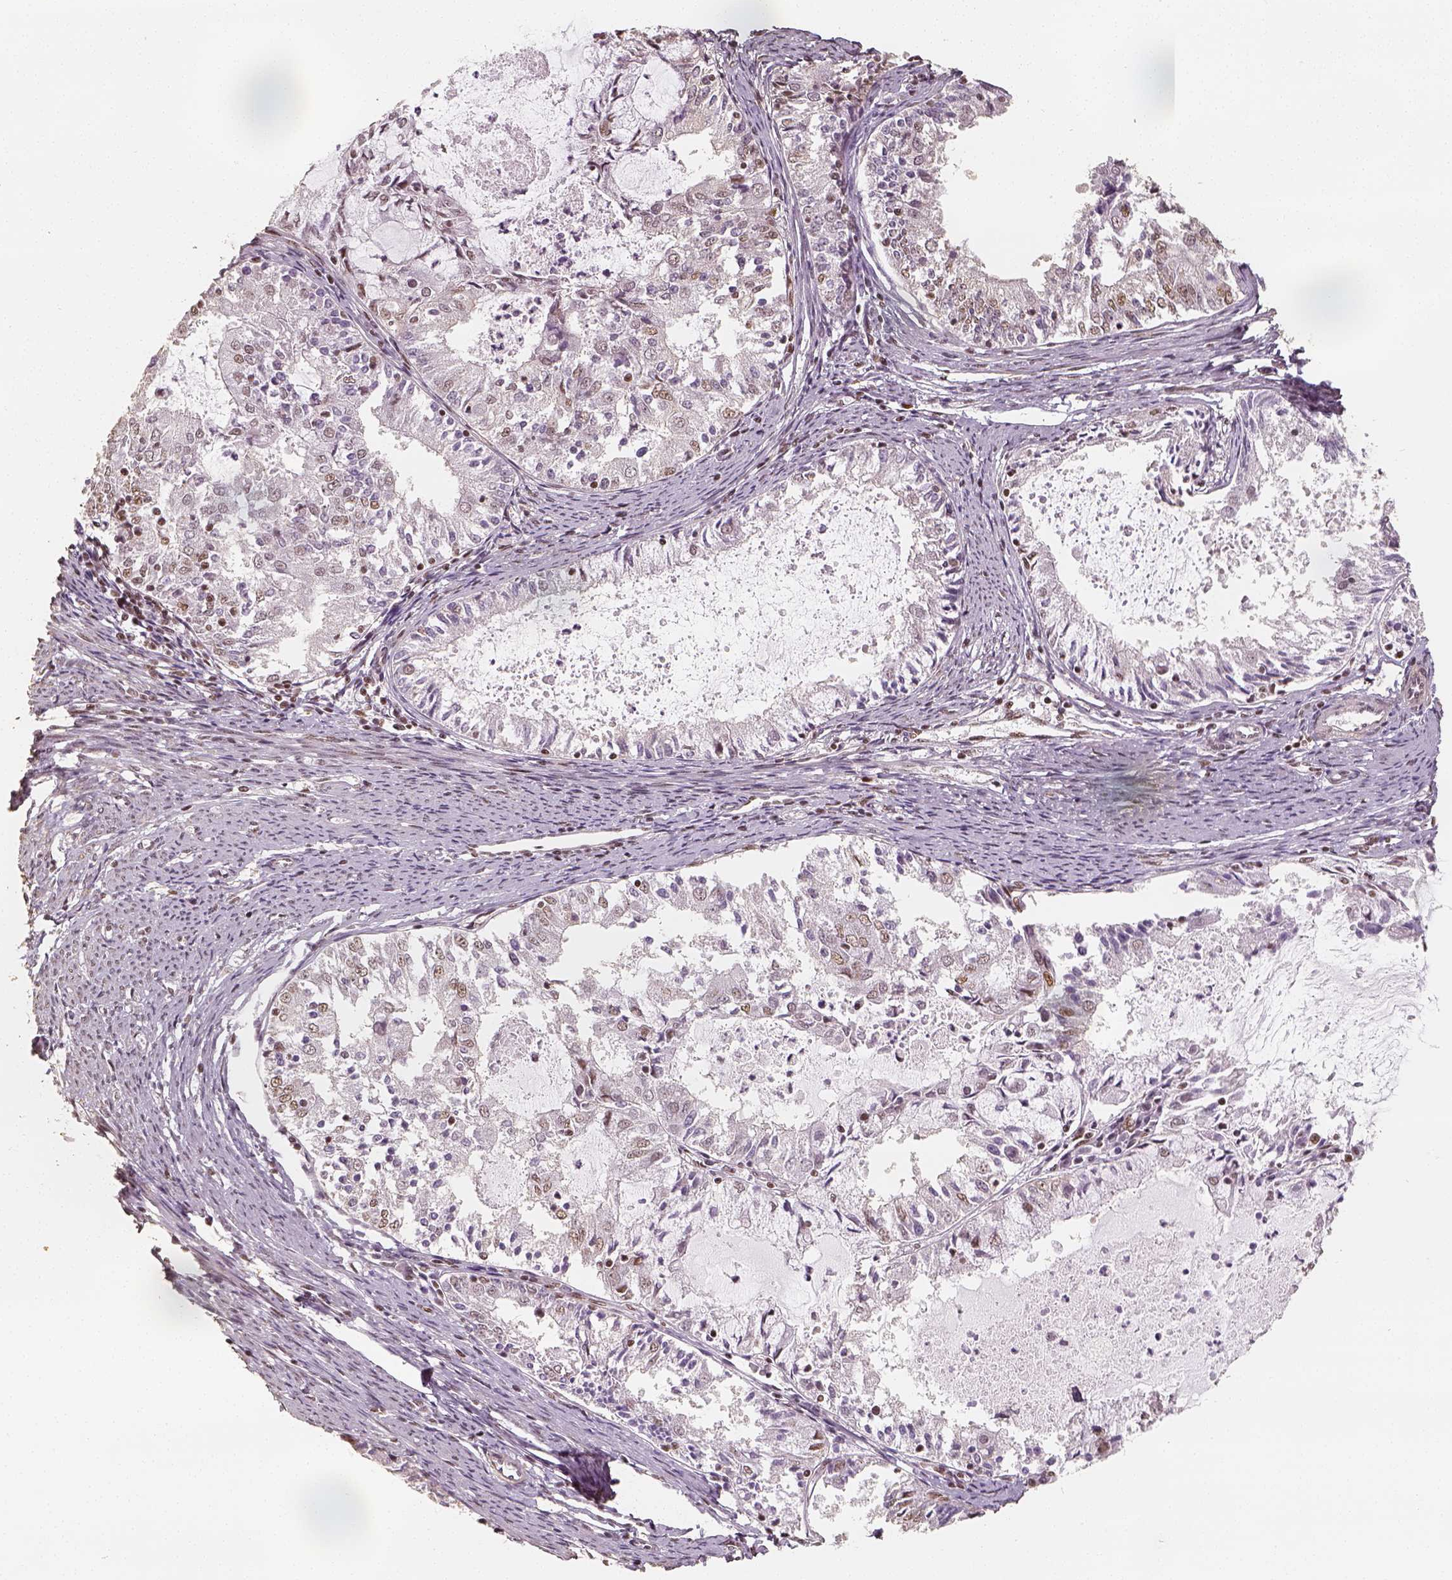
{"staining": {"intensity": "weak", "quantity": "25%-75%", "location": "nuclear"}, "tissue": "endometrial cancer", "cell_type": "Tumor cells", "image_type": "cancer", "snomed": [{"axis": "morphology", "description": "Adenocarcinoma, NOS"}, {"axis": "topography", "description": "Endometrium"}], "caption": "Human endometrial cancer stained with a protein marker reveals weak staining in tumor cells.", "gene": "HDAC1", "patient": {"sex": "female", "age": 57}}